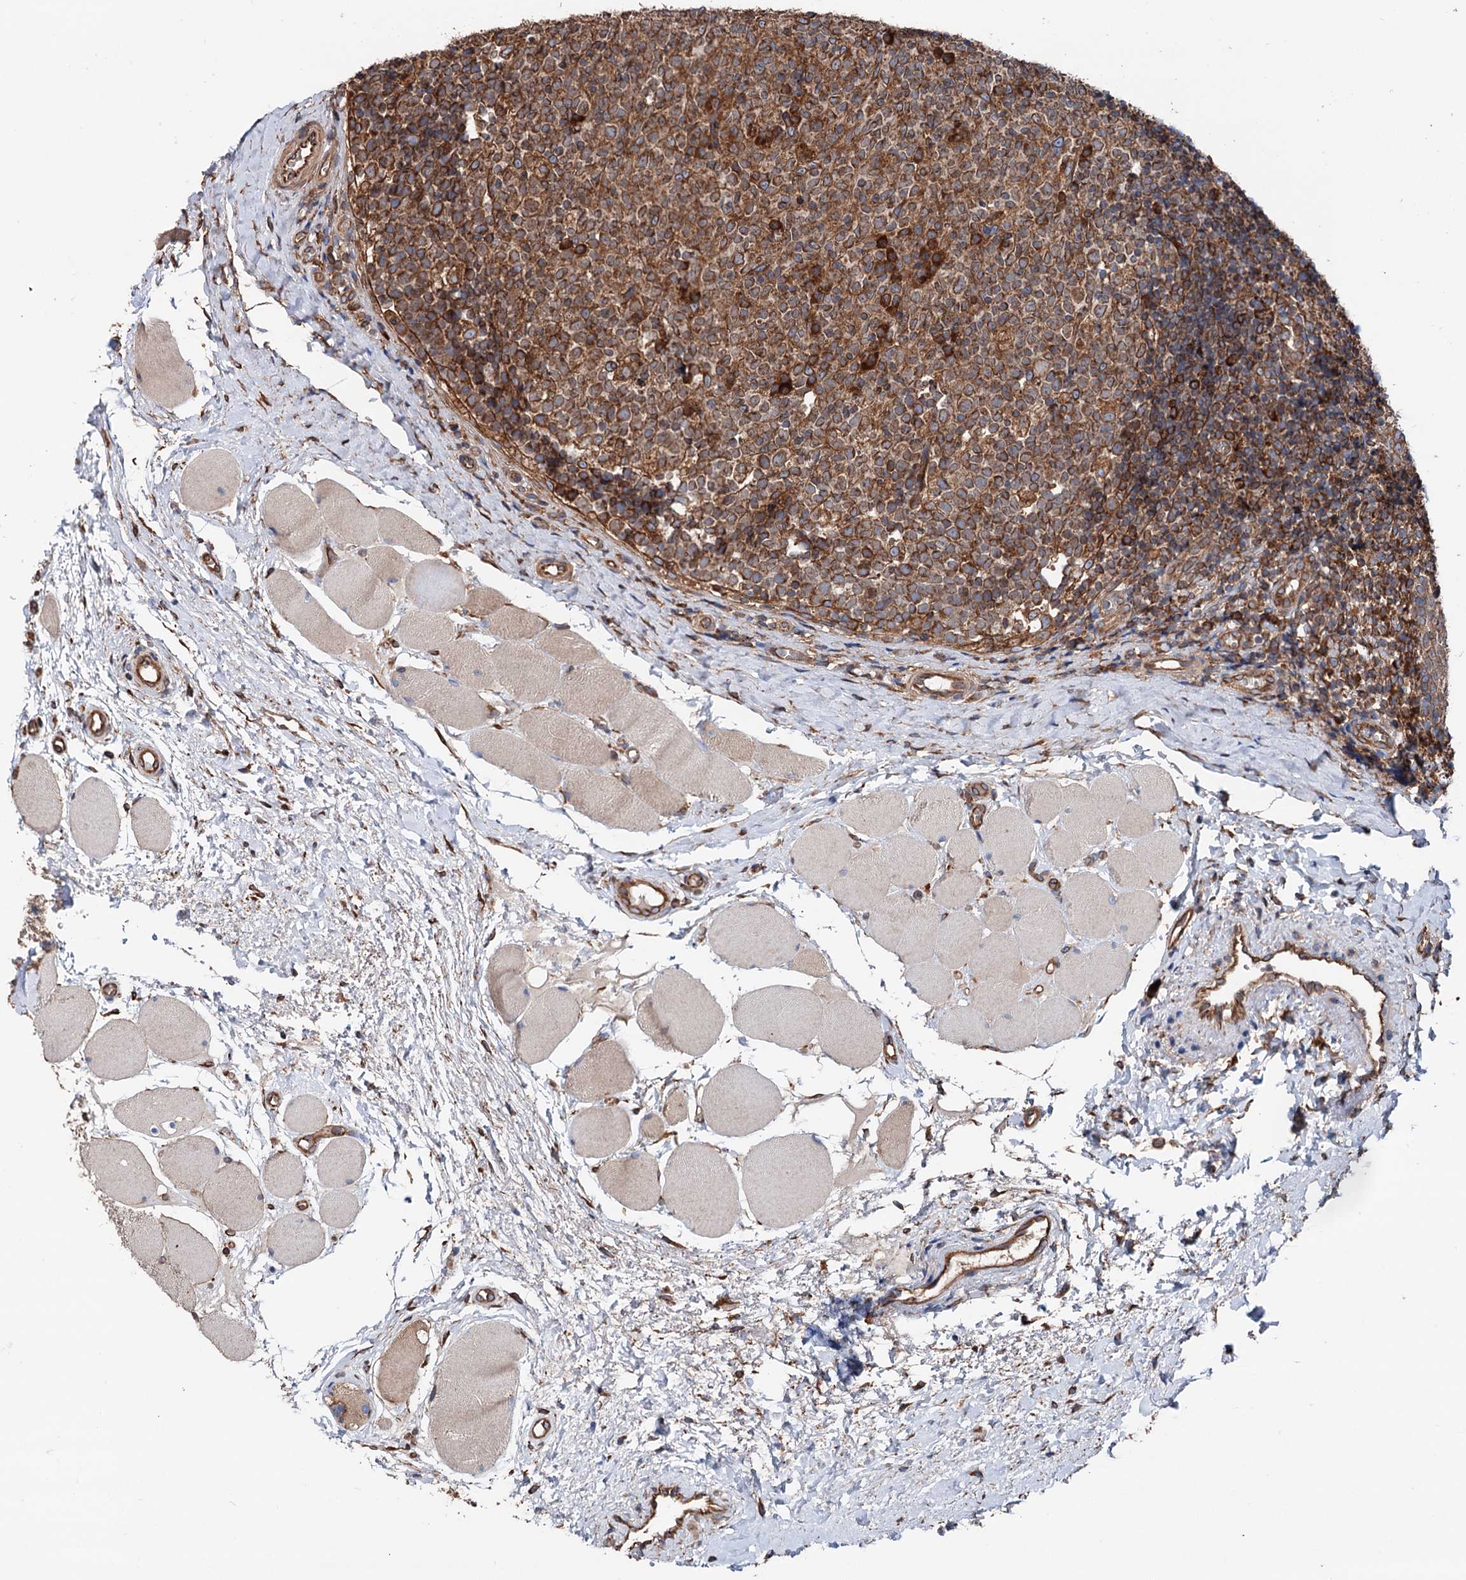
{"staining": {"intensity": "strong", "quantity": "<25%", "location": "cytoplasmic/membranous"}, "tissue": "tonsil", "cell_type": "Germinal center cells", "image_type": "normal", "snomed": [{"axis": "morphology", "description": "Normal tissue, NOS"}, {"axis": "topography", "description": "Tonsil"}], "caption": "Brown immunohistochemical staining in normal tonsil reveals strong cytoplasmic/membranous positivity in about <25% of germinal center cells.", "gene": "ERP29", "patient": {"sex": "female", "age": 19}}